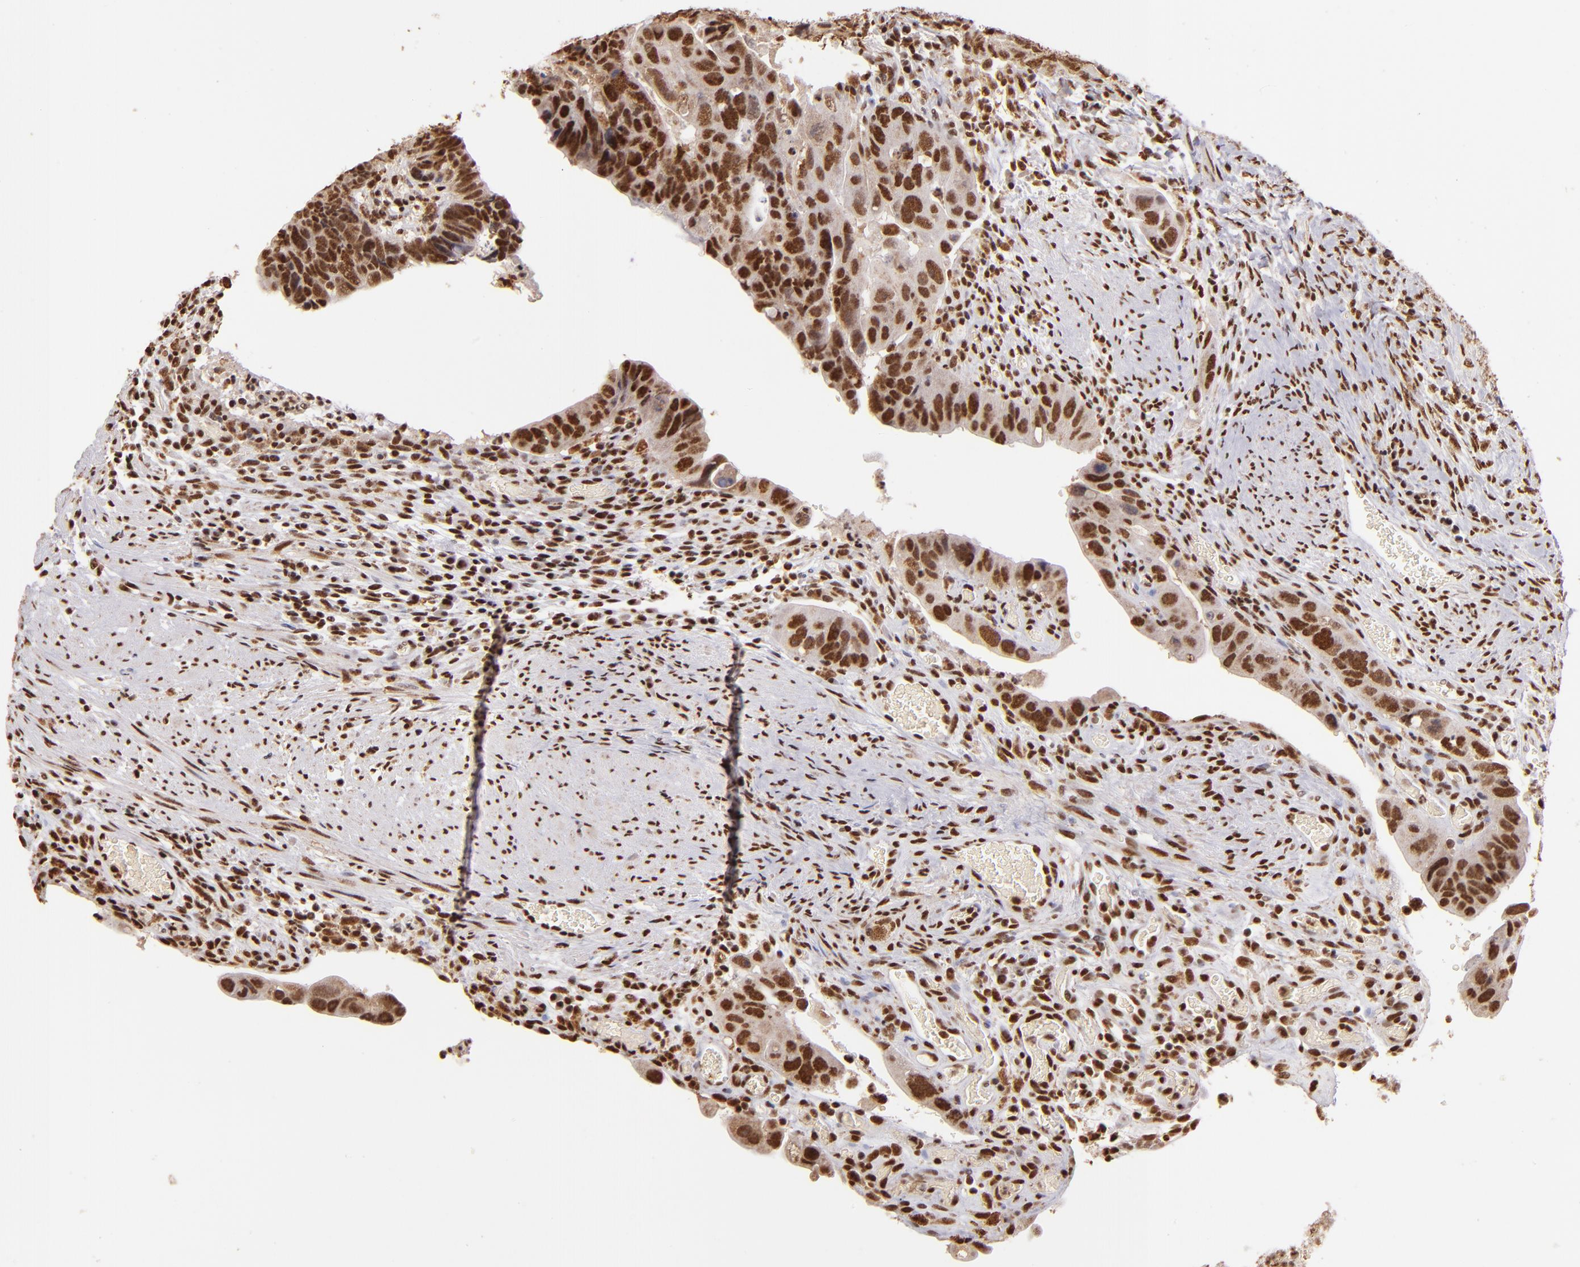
{"staining": {"intensity": "strong", "quantity": ">75%", "location": "nuclear"}, "tissue": "colorectal cancer", "cell_type": "Tumor cells", "image_type": "cancer", "snomed": [{"axis": "morphology", "description": "Adenocarcinoma, NOS"}, {"axis": "topography", "description": "Rectum"}], "caption": "There is high levels of strong nuclear staining in tumor cells of colorectal cancer, as demonstrated by immunohistochemical staining (brown color).", "gene": "SP1", "patient": {"sex": "male", "age": 53}}